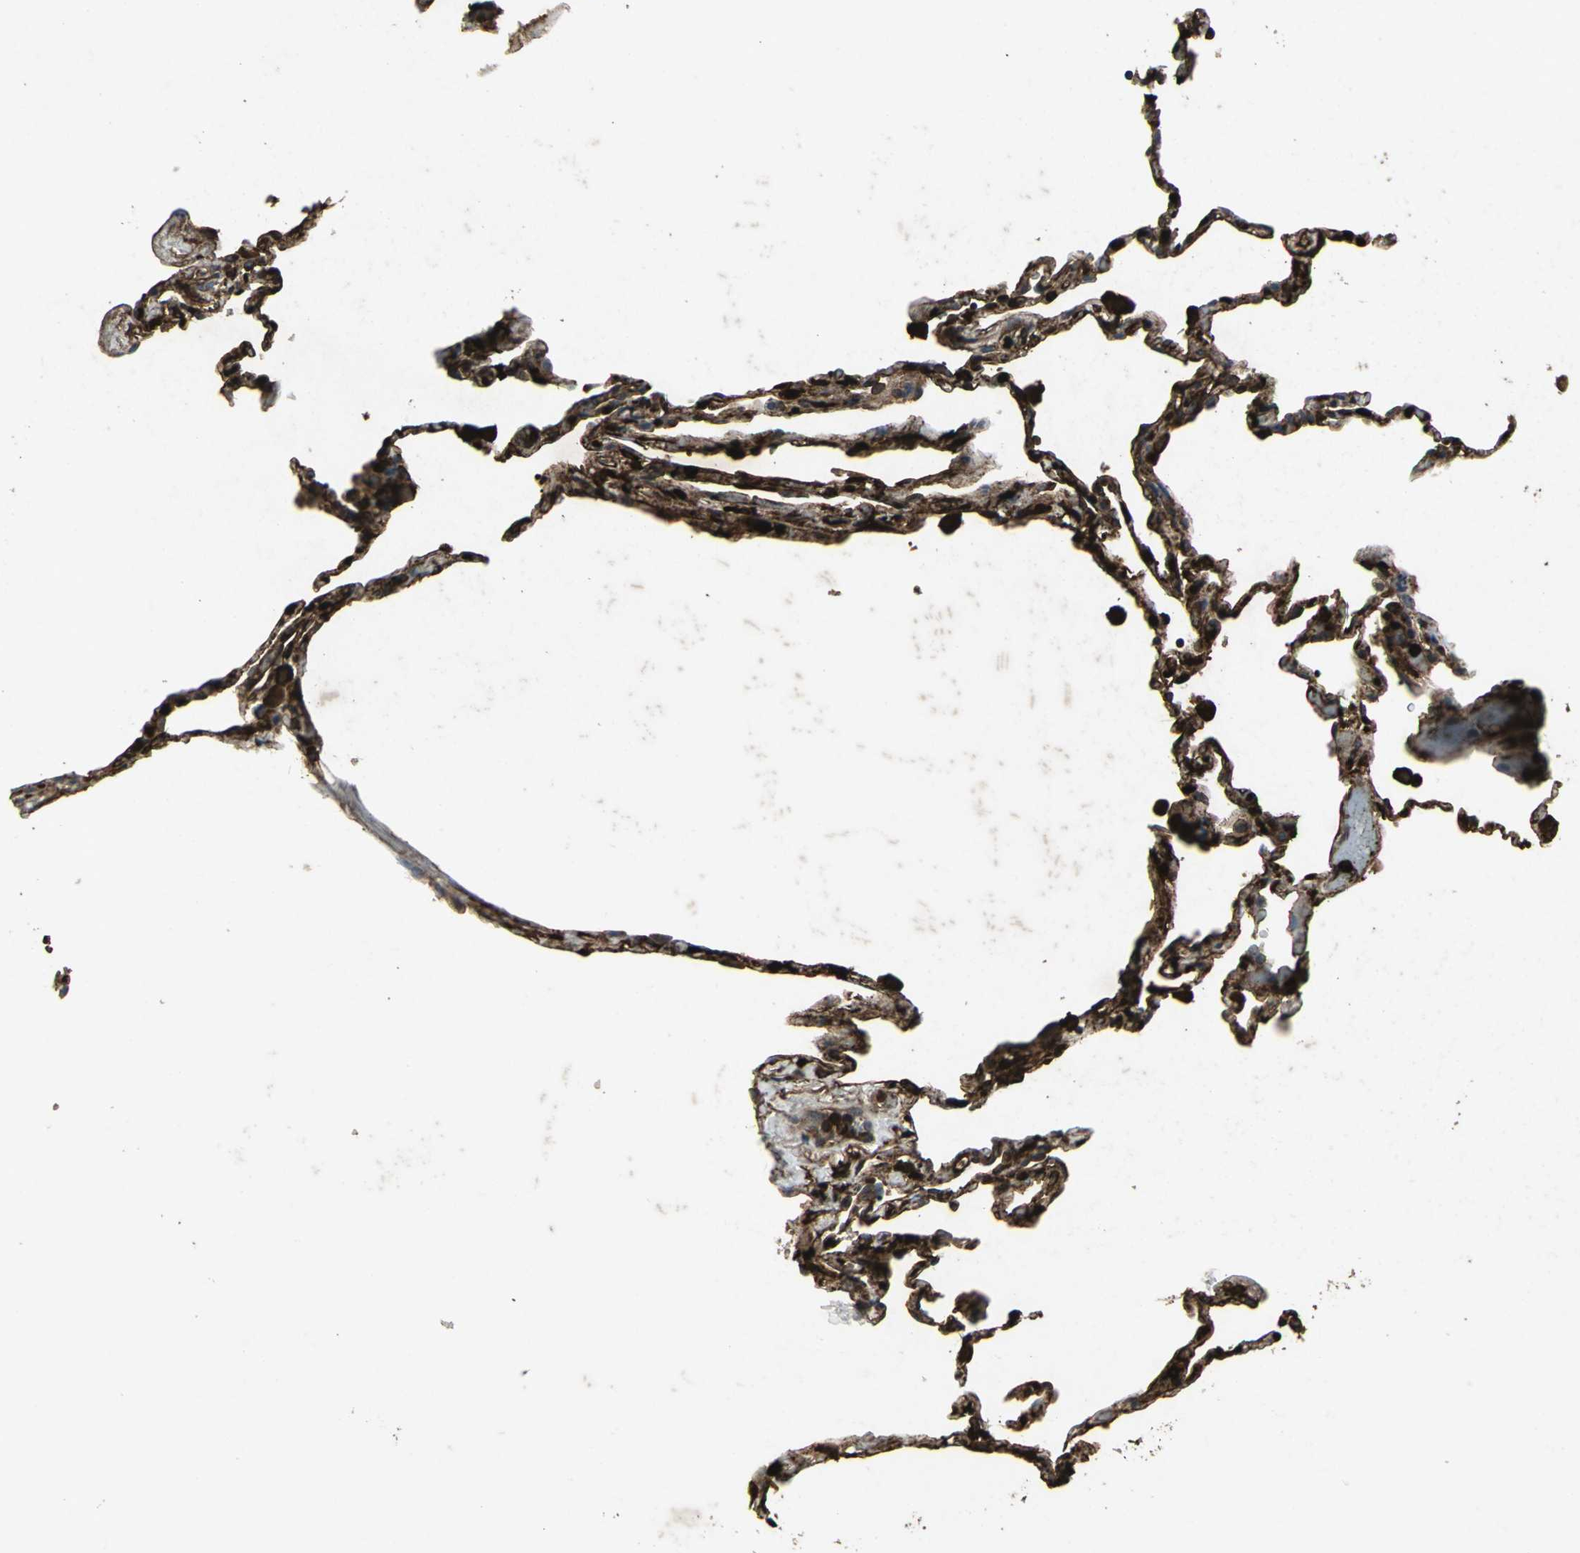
{"staining": {"intensity": "strong", "quantity": ">75%", "location": "cytoplasmic/membranous,nuclear"}, "tissue": "lung", "cell_type": "Alveolar cells", "image_type": "normal", "snomed": [{"axis": "morphology", "description": "Normal tissue, NOS"}, {"axis": "topography", "description": "Lung"}], "caption": "Immunohistochemistry (IHC) staining of unremarkable lung, which displays high levels of strong cytoplasmic/membranous,nuclear expression in approximately >75% of alveolar cells indicating strong cytoplasmic/membranous,nuclear protein staining. The staining was performed using DAB (brown) for protein detection and nuclei were counterstained in hematoxylin (blue).", "gene": "SEPTIN4", "patient": {"sex": "male", "age": 59}}